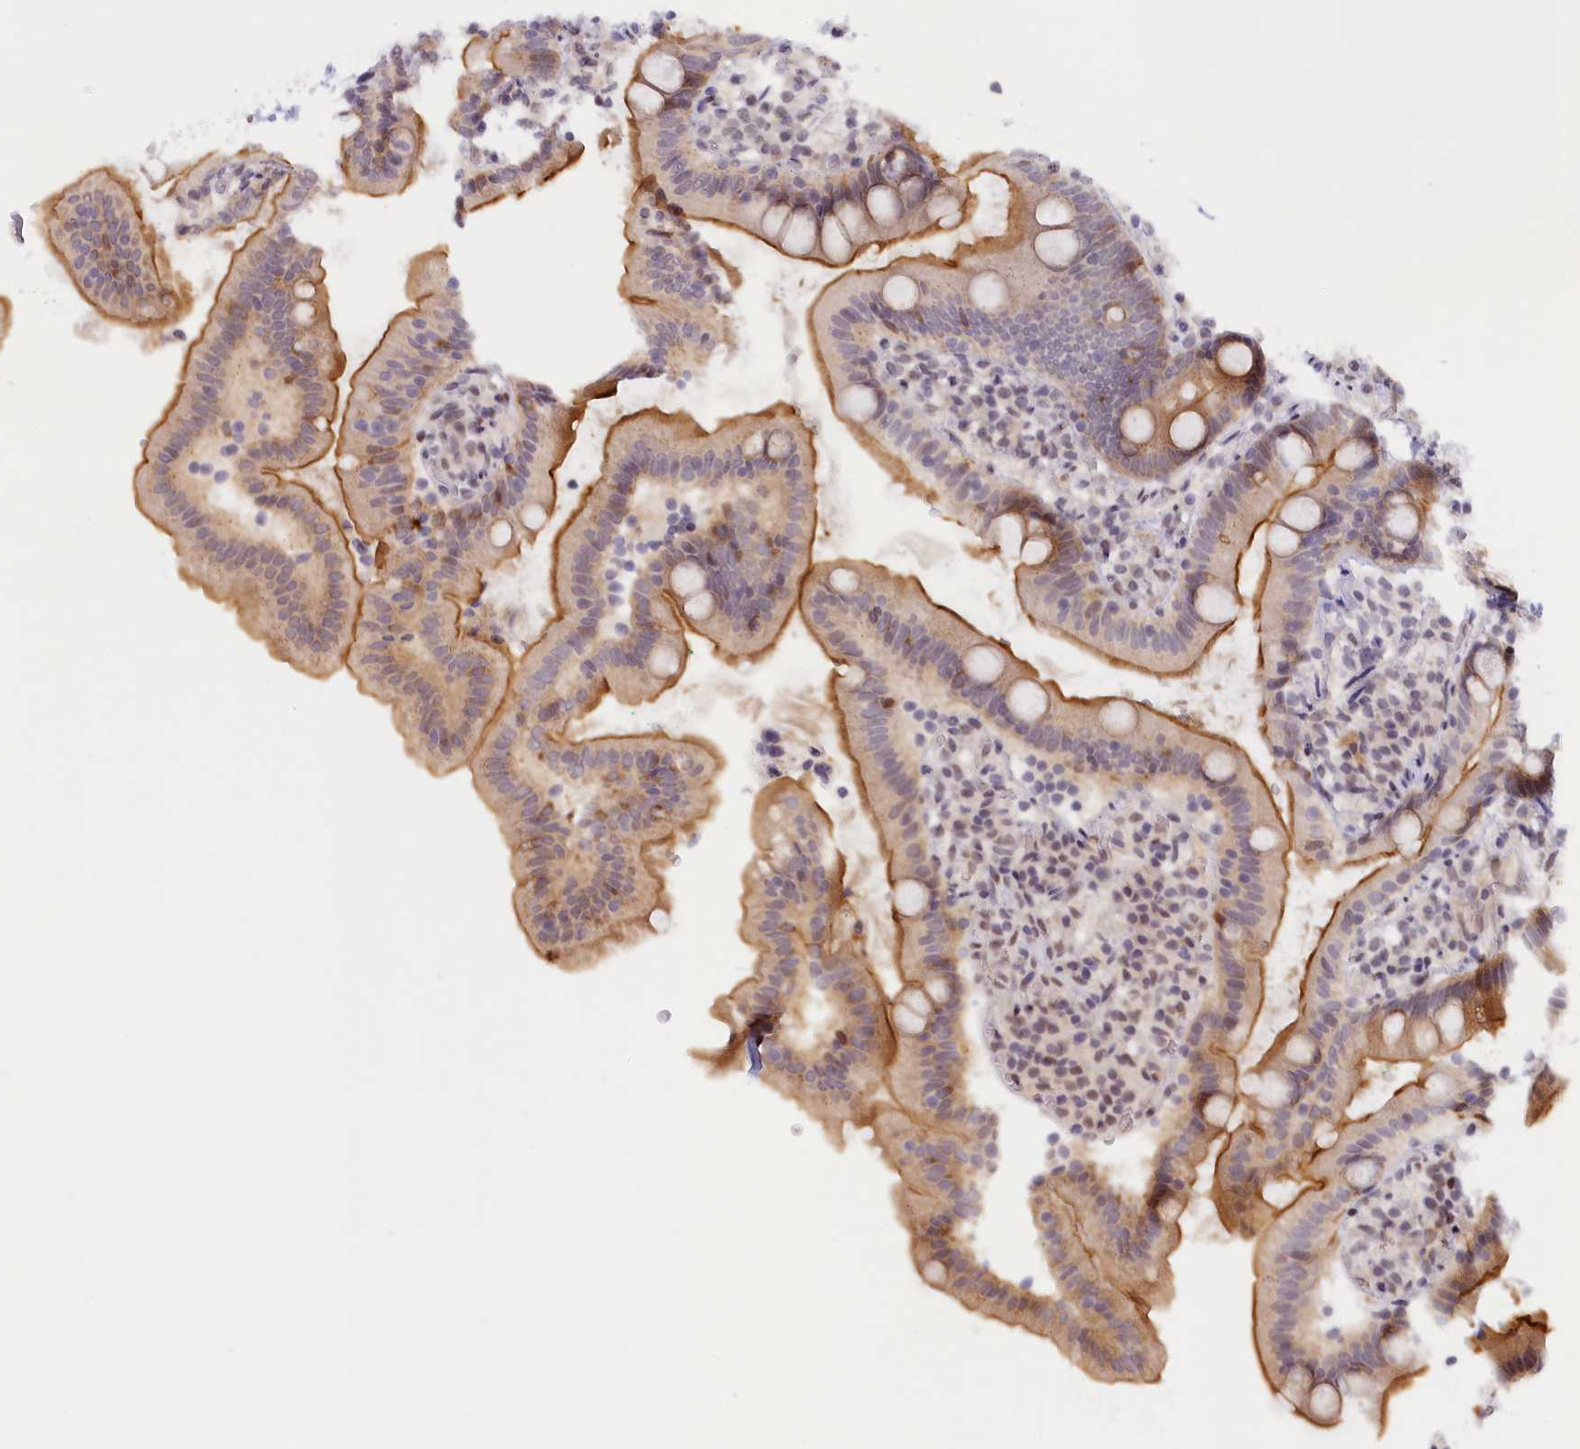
{"staining": {"intensity": "moderate", "quantity": ">75%", "location": "cytoplasmic/membranous,nuclear"}, "tissue": "duodenum", "cell_type": "Glandular cells", "image_type": "normal", "snomed": [{"axis": "morphology", "description": "Normal tissue, NOS"}, {"axis": "topography", "description": "Duodenum"}], "caption": "A high-resolution histopathology image shows immunohistochemistry (IHC) staining of normal duodenum, which shows moderate cytoplasmic/membranous,nuclear staining in about >75% of glandular cells.", "gene": "SEC31B", "patient": {"sex": "female", "age": 67}}